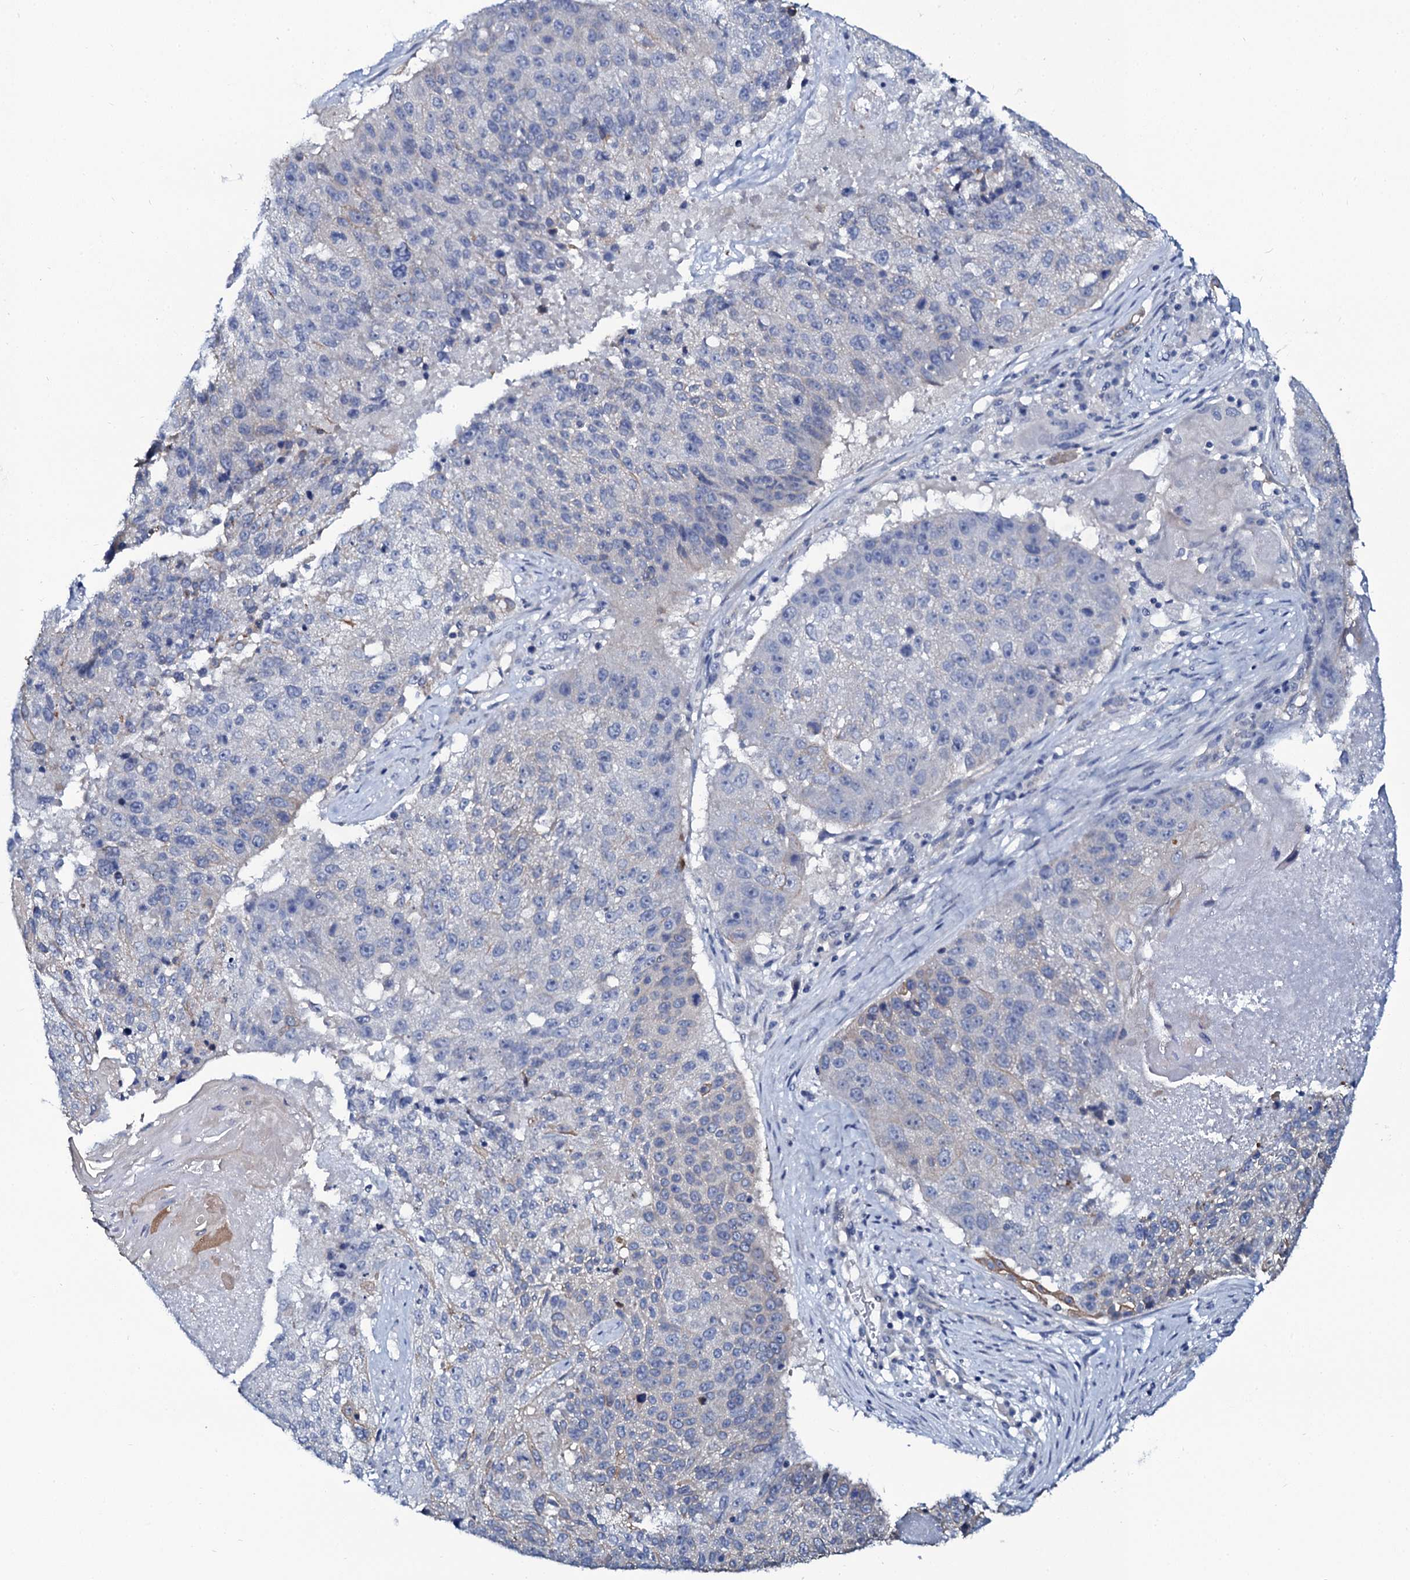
{"staining": {"intensity": "negative", "quantity": "none", "location": "none"}, "tissue": "lung cancer", "cell_type": "Tumor cells", "image_type": "cancer", "snomed": [{"axis": "morphology", "description": "Squamous cell carcinoma, NOS"}, {"axis": "topography", "description": "Lung"}], "caption": "This is an immunohistochemistry (IHC) image of lung cancer. There is no expression in tumor cells.", "gene": "C10orf88", "patient": {"sex": "male", "age": 61}}